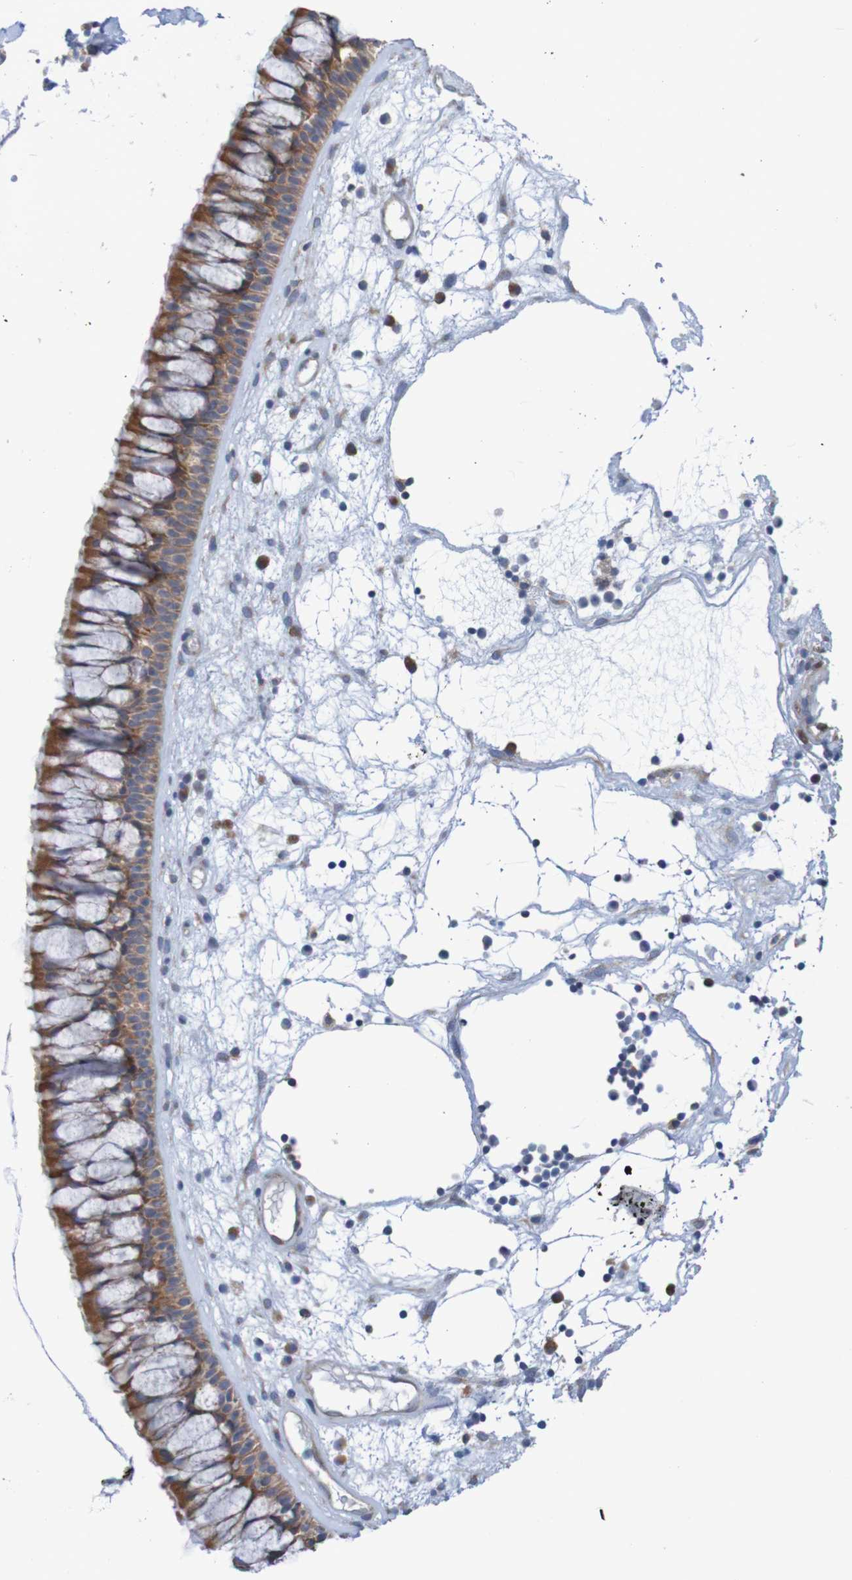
{"staining": {"intensity": "moderate", "quantity": ">75%", "location": "cytoplasmic/membranous"}, "tissue": "nasopharynx", "cell_type": "Respiratory epithelial cells", "image_type": "normal", "snomed": [{"axis": "morphology", "description": "Normal tissue, NOS"}, {"axis": "morphology", "description": "Inflammation, NOS"}, {"axis": "topography", "description": "Nasopharynx"}], "caption": "Brown immunohistochemical staining in normal nasopharynx demonstrates moderate cytoplasmic/membranous positivity in approximately >75% of respiratory epithelial cells. (Brightfield microscopy of DAB IHC at high magnification).", "gene": "PARP4", "patient": {"sex": "male", "age": 48}}